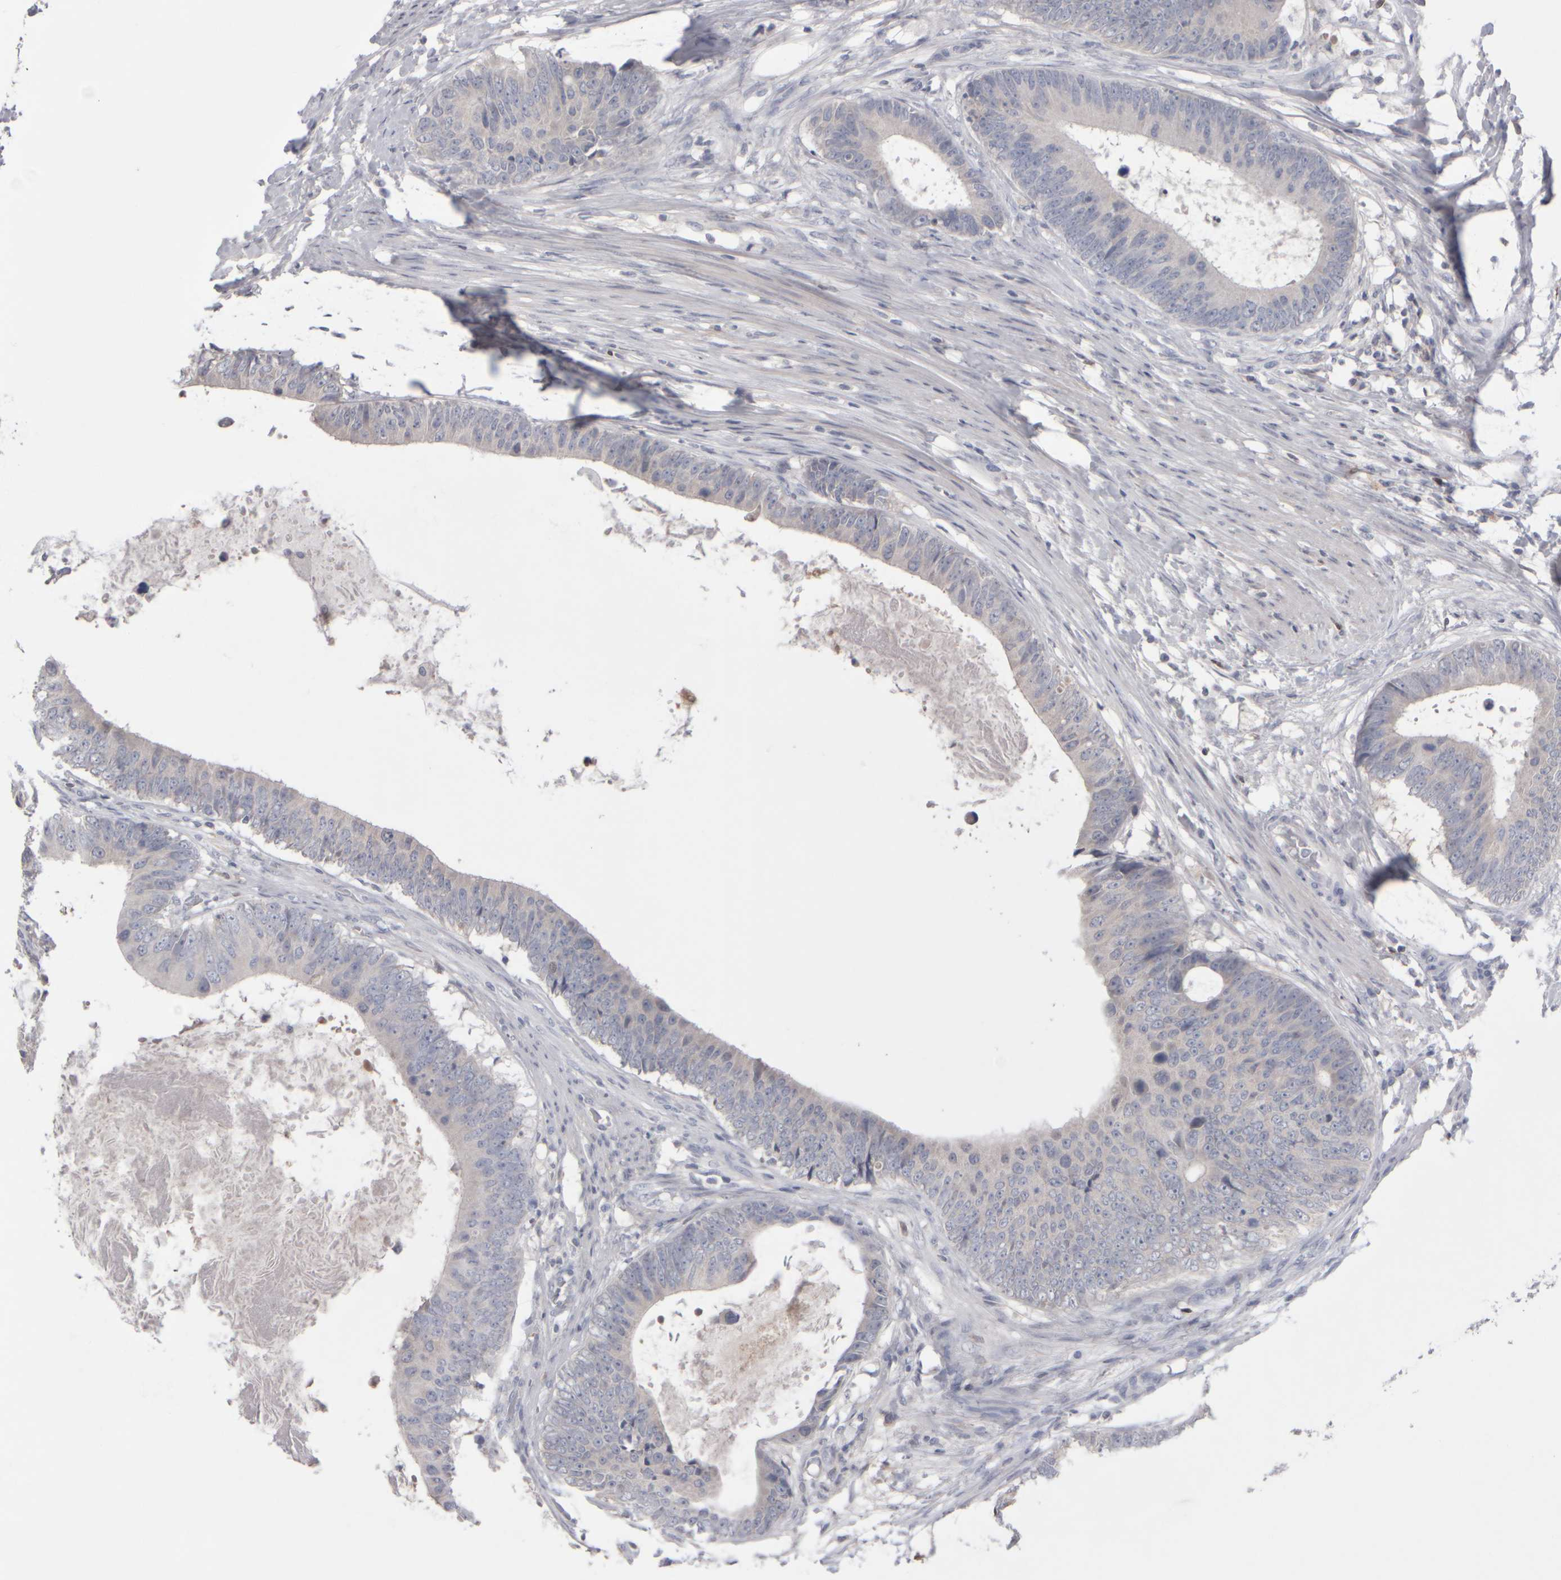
{"staining": {"intensity": "negative", "quantity": "none", "location": "none"}, "tissue": "colorectal cancer", "cell_type": "Tumor cells", "image_type": "cancer", "snomed": [{"axis": "morphology", "description": "Adenocarcinoma, NOS"}, {"axis": "topography", "description": "Colon"}], "caption": "IHC of colorectal cancer (adenocarcinoma) reveals no expression in tumor cells. Brightfield microscopy of immunohistochemistry (IHC) stained with DAB (3,3'-diaminobenzidine) (brown) and hematoxylin (blue), captured at high magnification.", "gene": "EPHX2", "patient": {"sex": "male", "age": 56}}